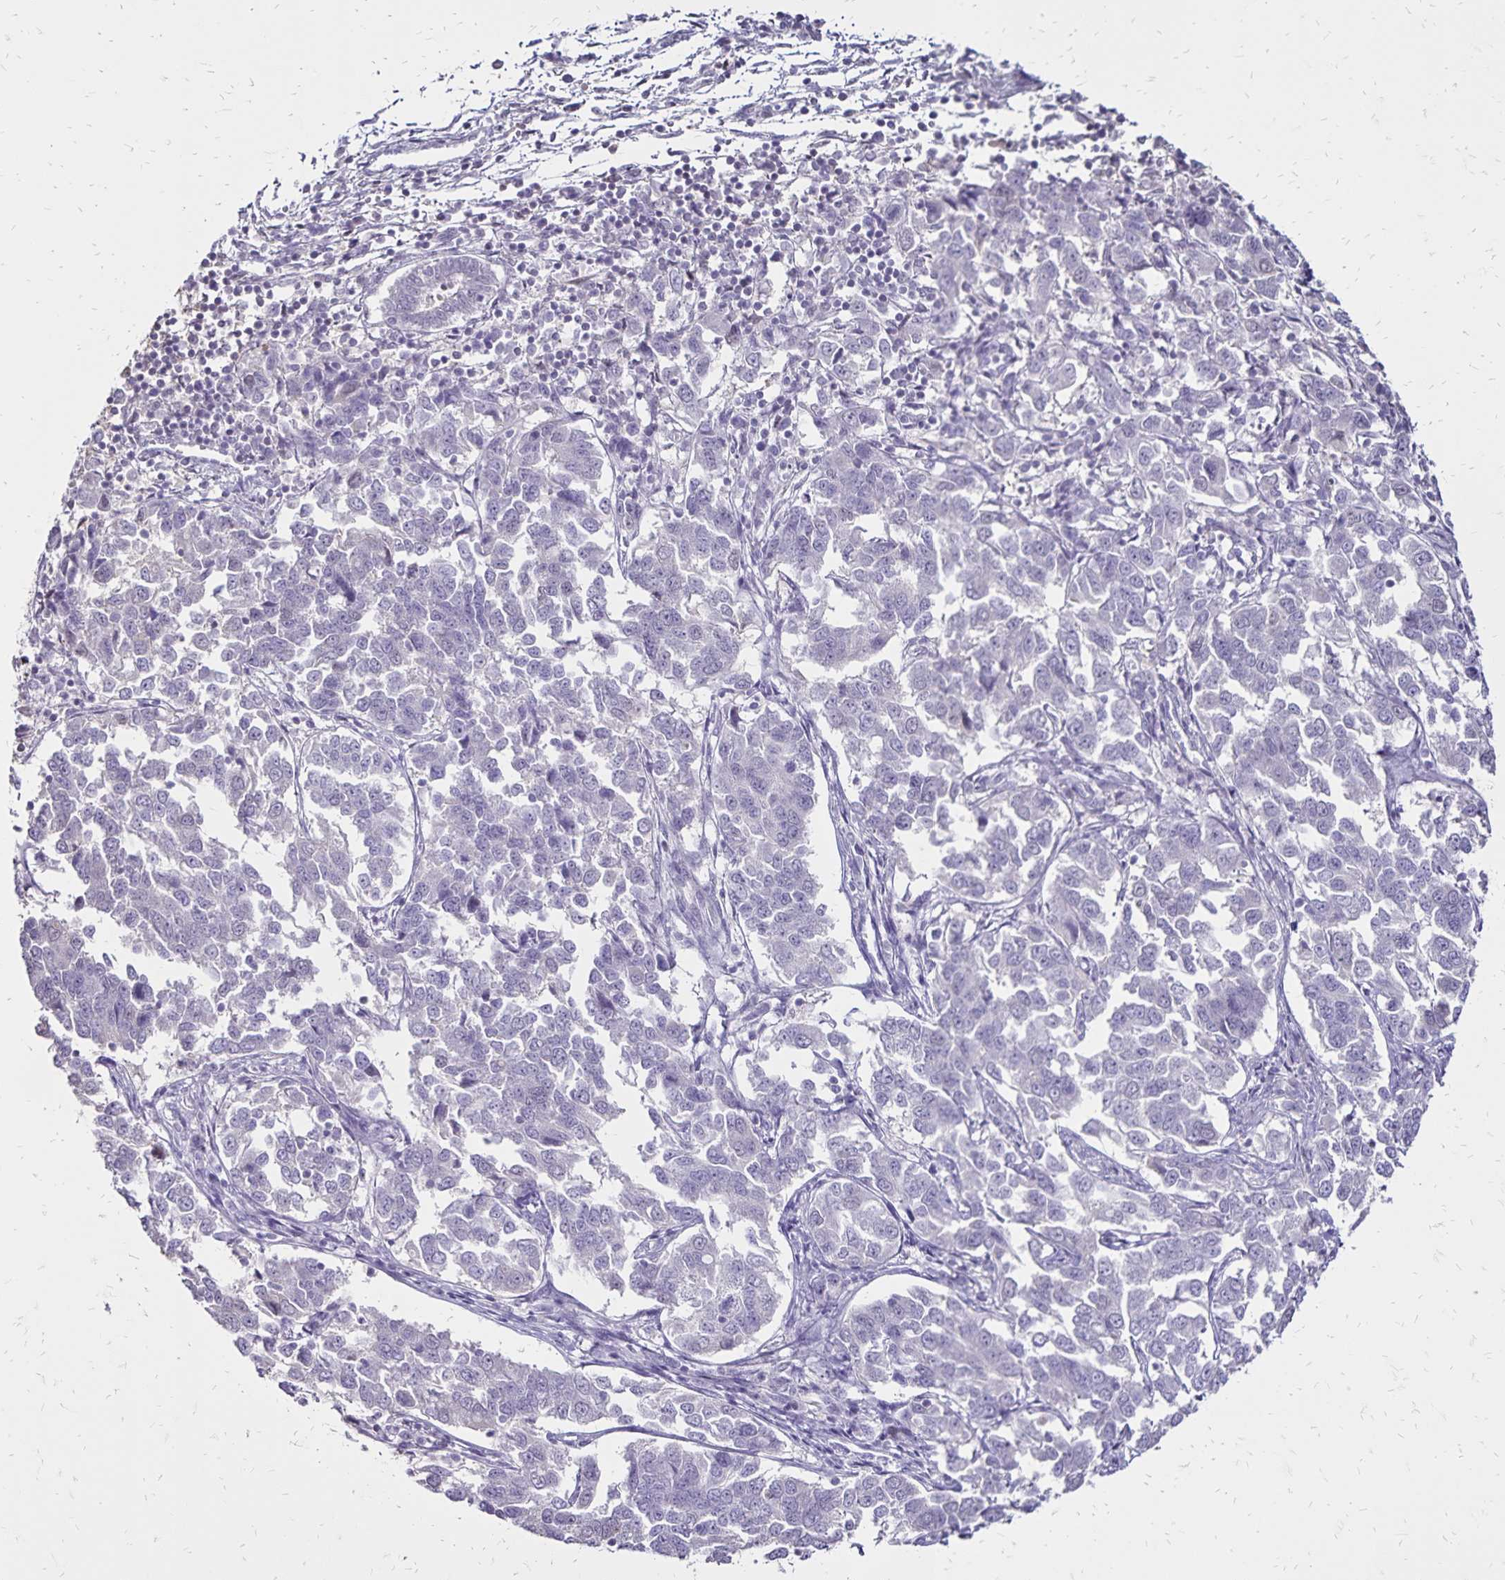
{"staining": {"intensity": "negative", "quantity": "none", "location": "none"}, "tissue": "endometrial cancer", "cell_type": "Tumor cells", "image_type": "cancer", "snomed": [{"axis": "morphology", "description": "Adenocarcinoma, NOS"}, {"axis": "topography", "description": "Endometrium"}], "caption": "Immunohistochemical staining of endometrial cancer exhibits no significant expression in tumor cells.", "gene": "SH3GL3", "patient": {"sex": "female", "age": 43}}